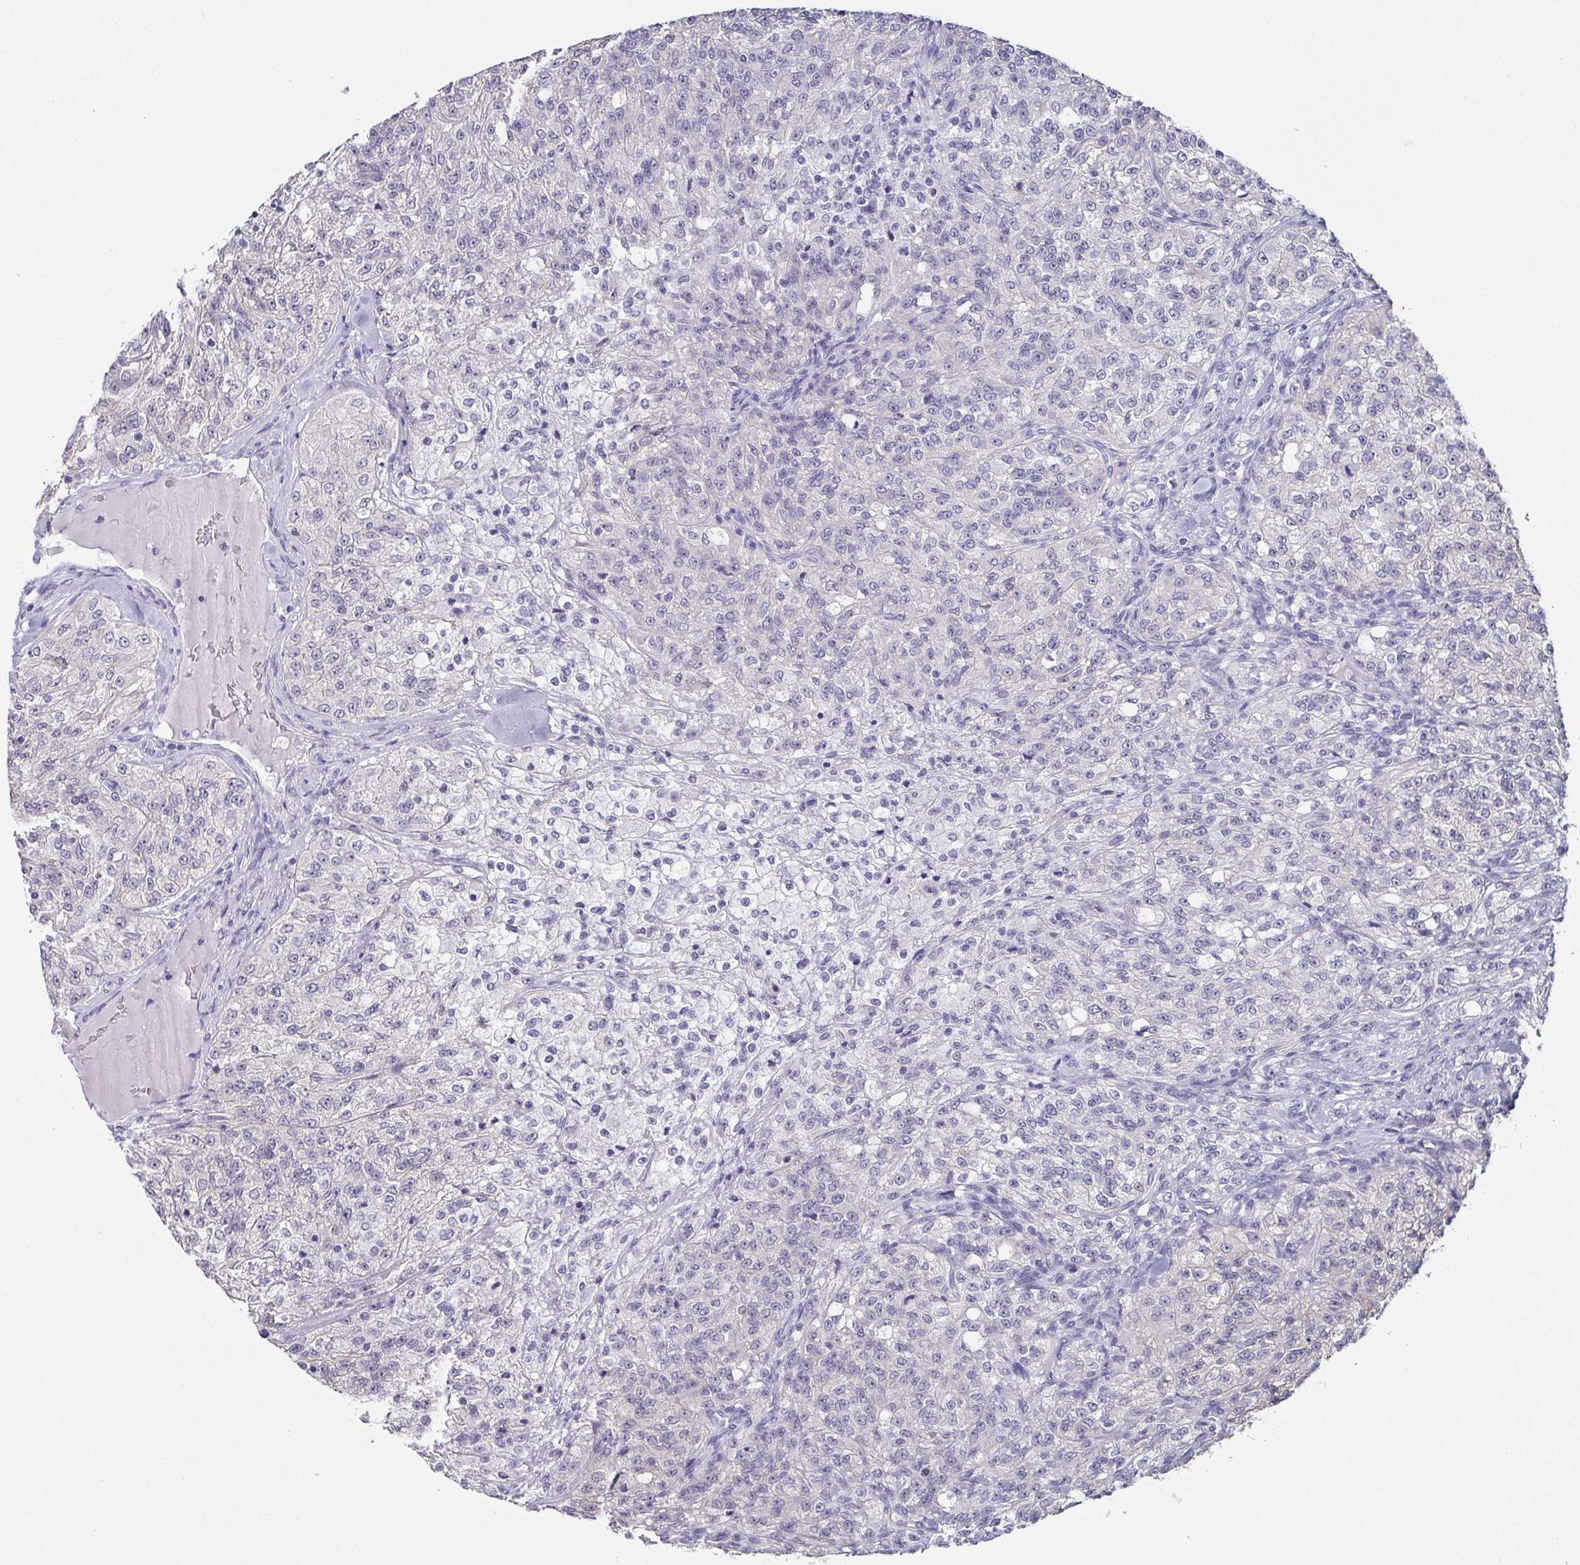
{"staining": {"intensity": "negative", "quantity": "none", "location": "none"}, "tissue": "renal cancer", "cell_type": "Tumor cells", "image_type": "cancer", "snomed": [{"axis": "morphology", "description": "Adenocarcinoma, NOS"}, {"axis": "topography", "description": "Kidney"}], "caption": "A high-resolution histopathology image shows immunohistochemistry (IHC) staining of renal cancer (adenocarcinoma), which exhibits no significant expression in tumor cells.", "gene": "NEFH", "patient": {"sex": "female", "age": 63}}